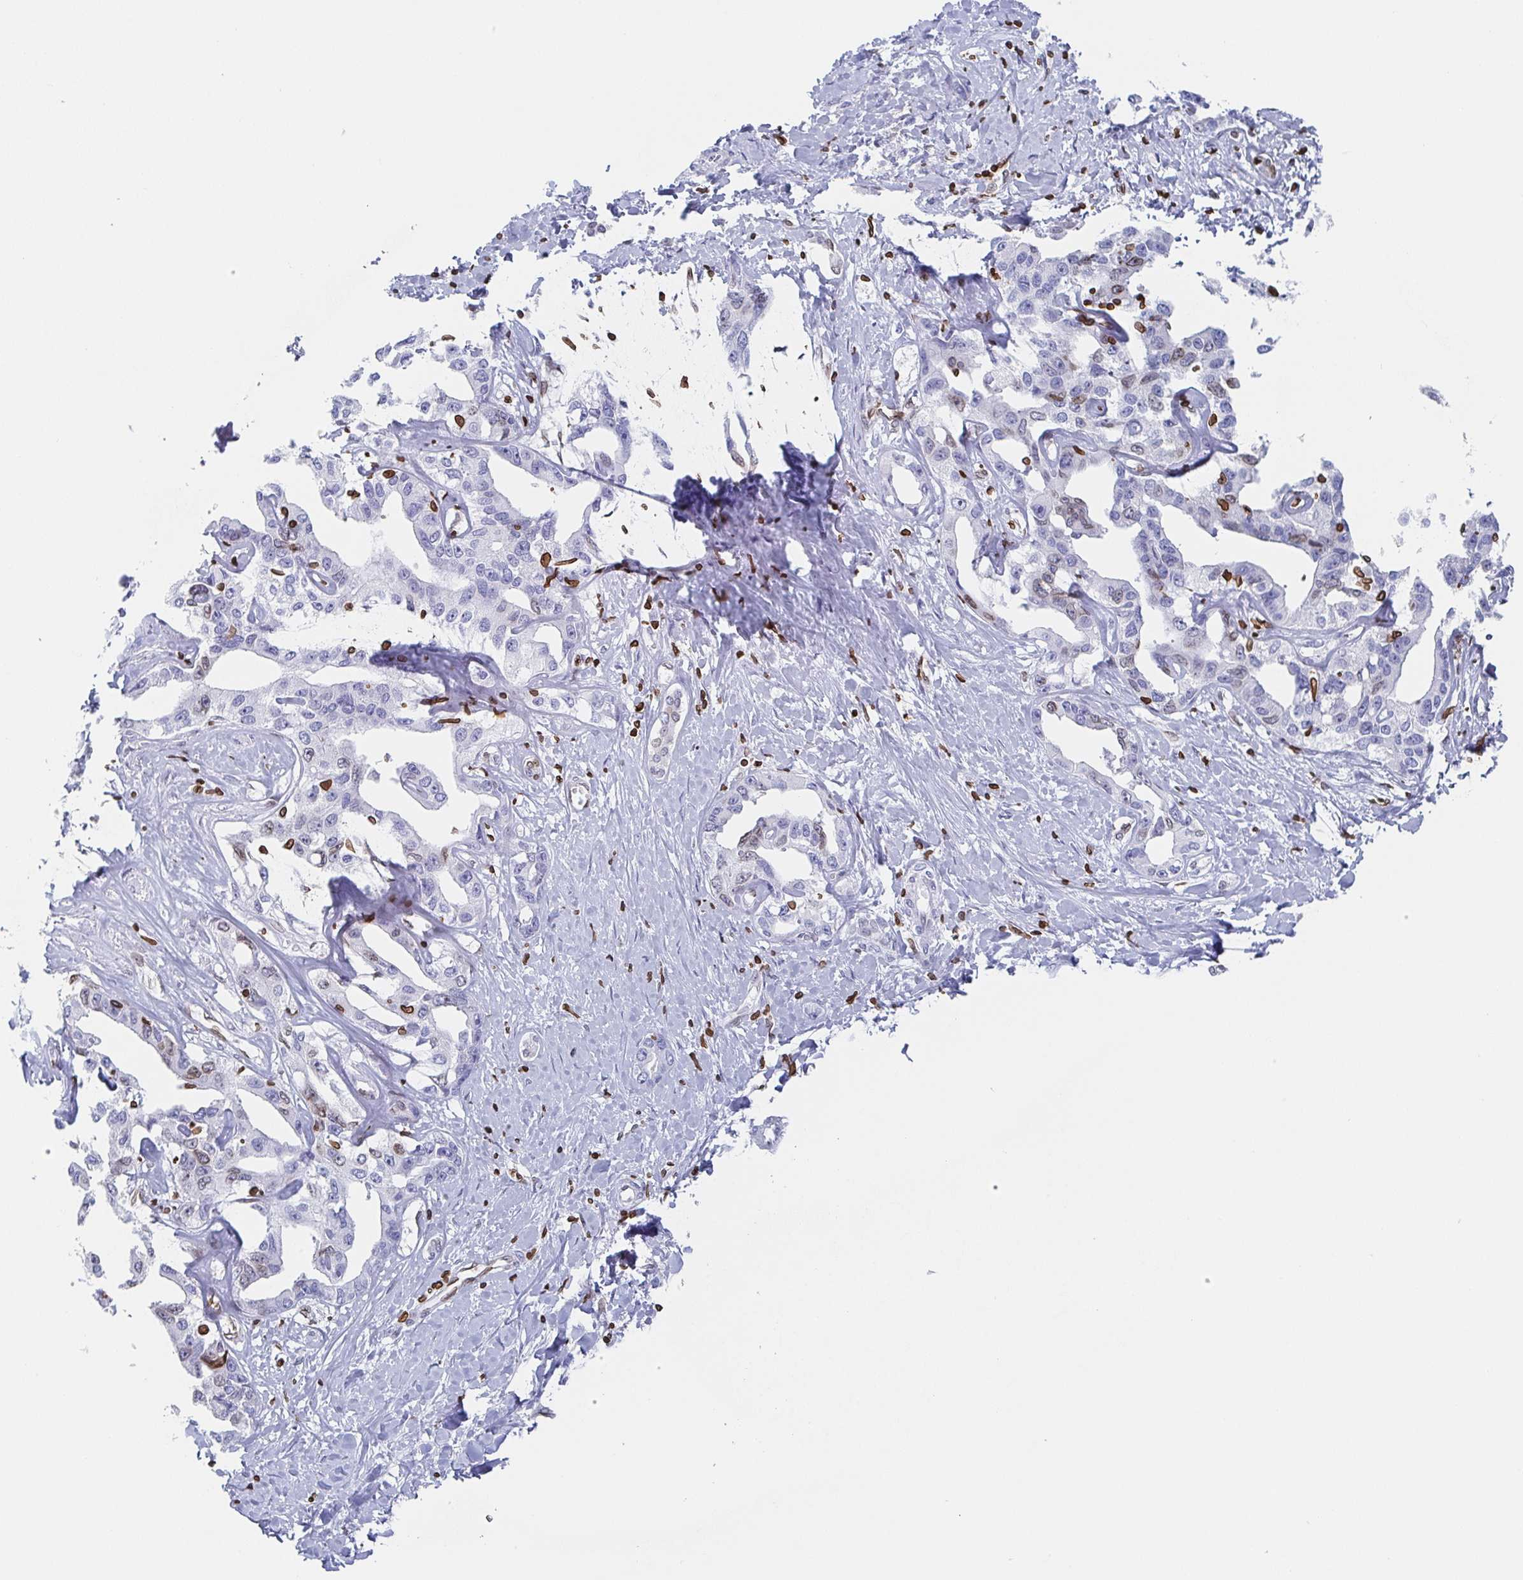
{"staining": {"intensity": "weak", "quantity": "<25%", "location": "cytoplasmic/membranous,nuclear"}, "tissue": "liver cancer", "cell_type": "Tumor cells", "image_type": "cancer", "snomed": [{"axis": "morphology", "description": "Cholangiocarcinoma"}, {"axis": "topography", "description": "Liver"}], "caption": "Liver cancer was stained to show a protein in brown. There is no significant expression in tumor cells.", "gene": "BTBD7", "patient": {"sex": "male", "age": 59}}